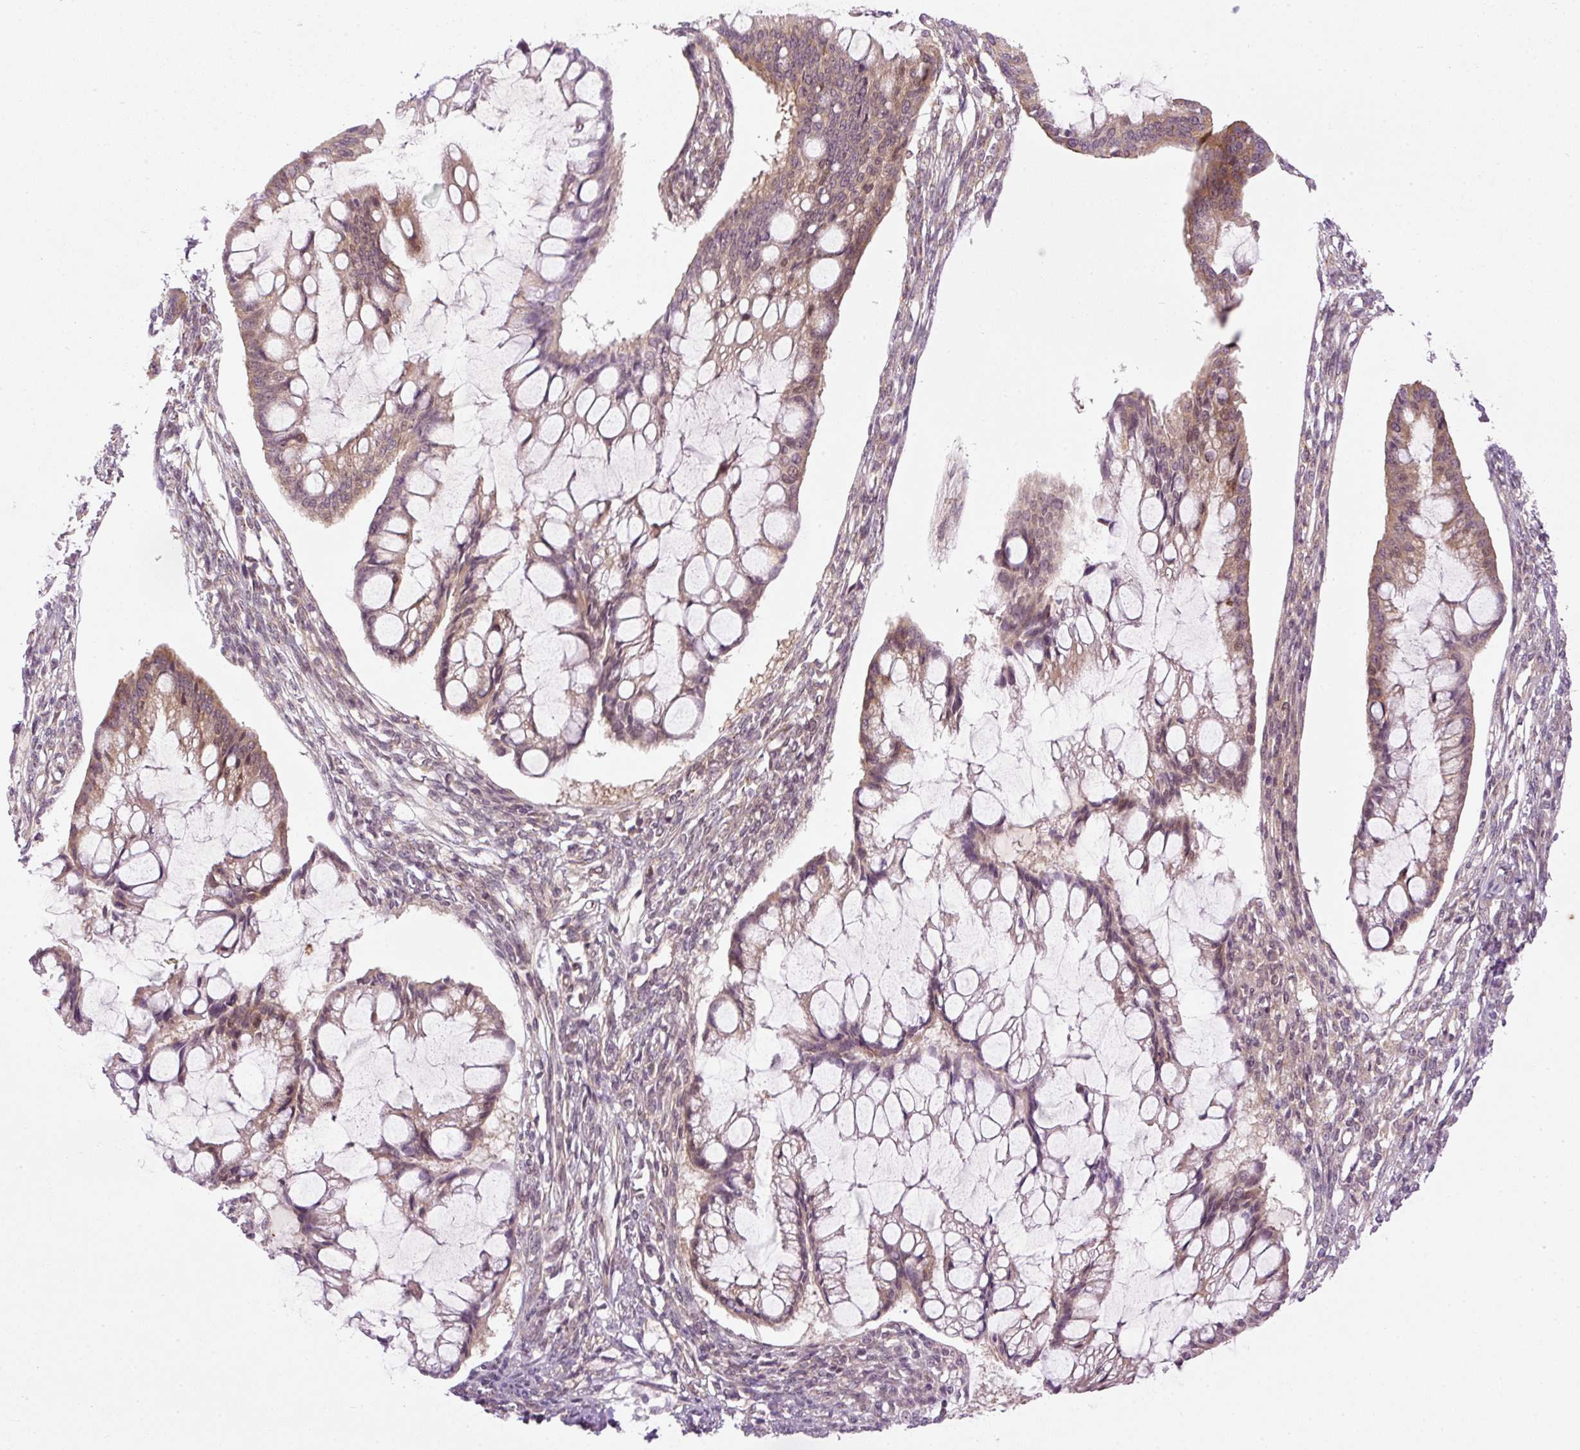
{"staining": {"intensity": "weak", "quantity": ">75%", "location": "cytoplasmic/membranous,nuclear"}, "tissue": "ovarian cancer", "cell_type": "Tumor cells", "image_type": "cancer", "snomed": [{"axis": "morphology", "description": "Cystadenocarcinoma, mucinous, NOS"}, {"axis": "topography", "description": "Ovary"}], "caption": "A brown stain labels weak cytoplasmic/membranous and nuclear staining of a protein in human ovarian mucinous cystadenocarcinoma tumor cells.", "gene": "MZT2B", "patient": {"sex": "female", "age": 73}}